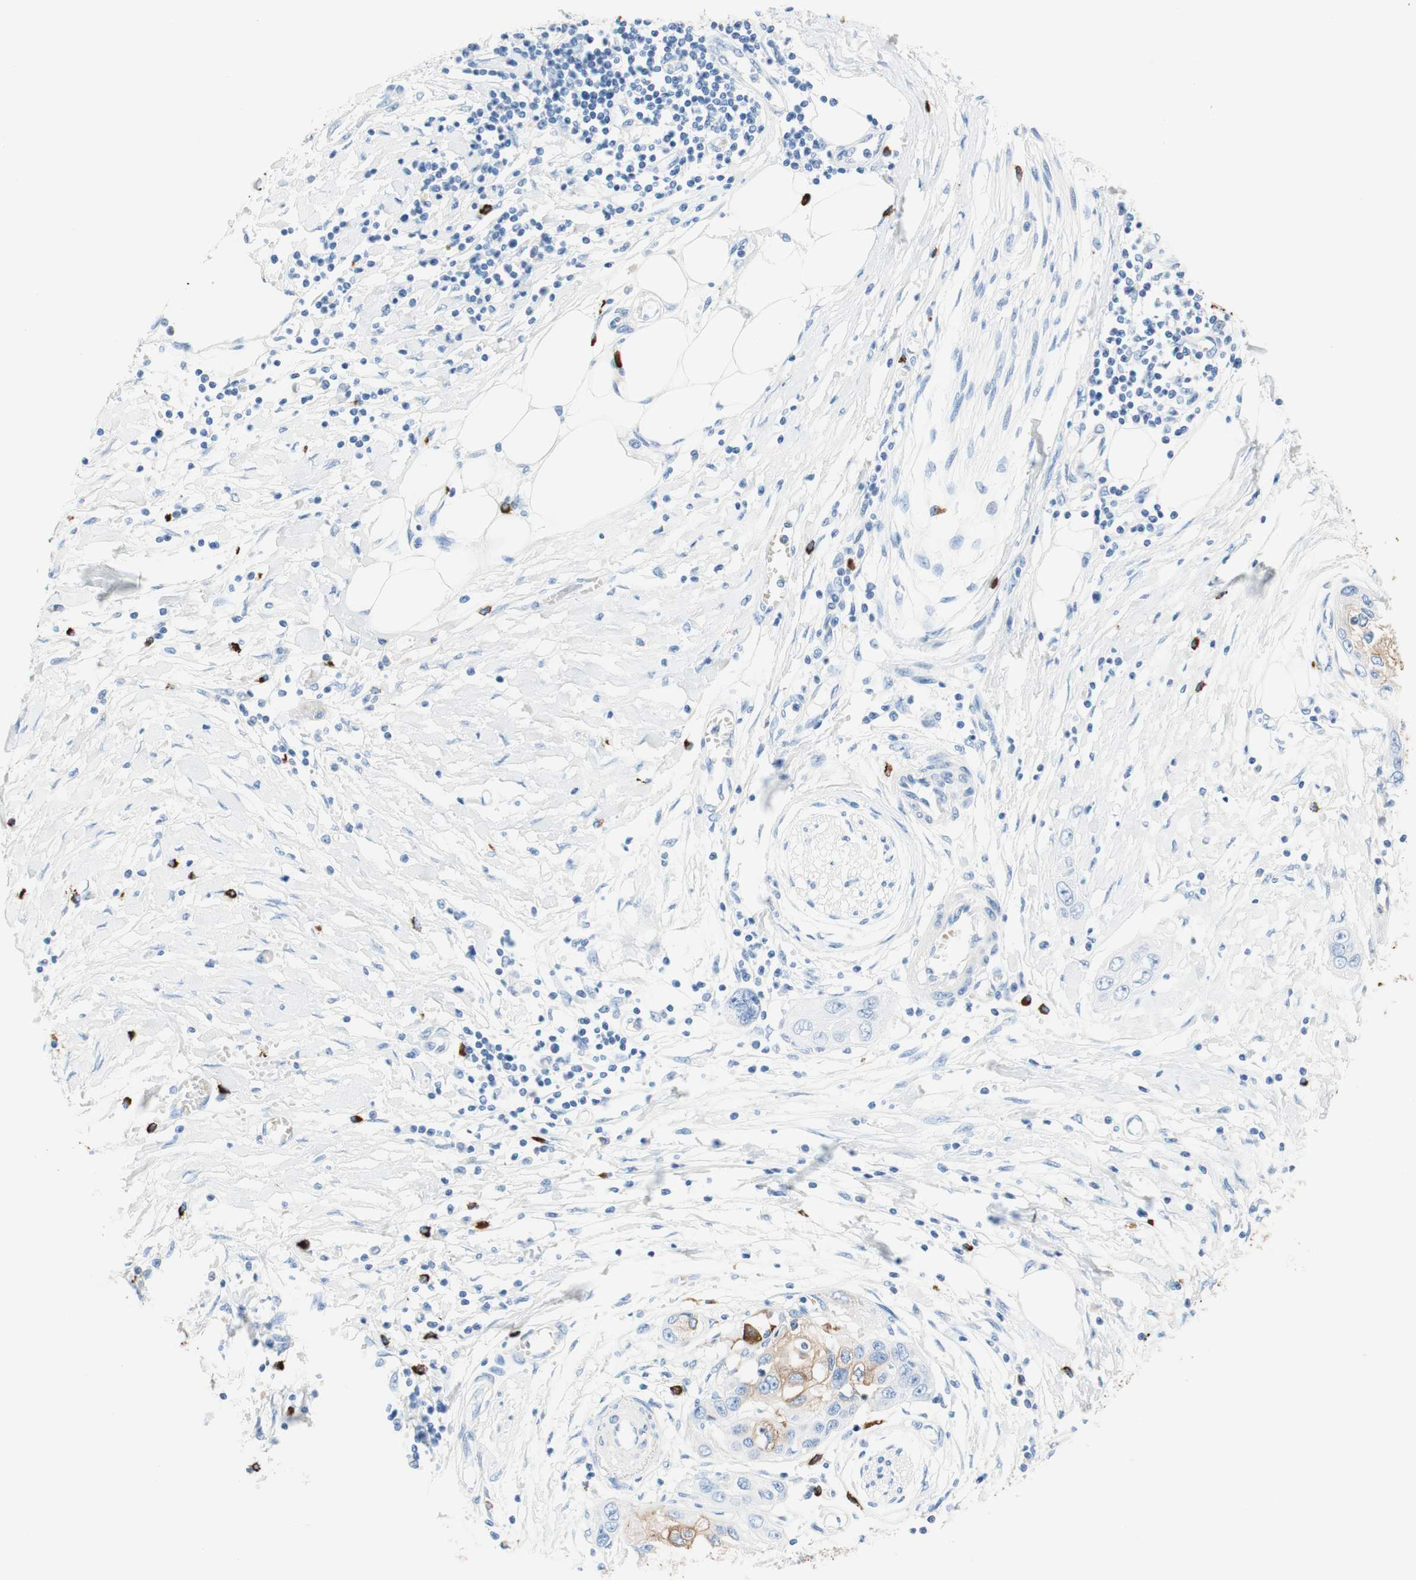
{"staining": {"intensity": "weak", "quantity": "25%-75%", "location": "cytoplasmic/membranous"}, "tissue": "pancreatic cancer", "cell_type": "Tumor cells", "image_type": "cancer", "snomed": [{"axis": "morphology", "description": "Adenocarcinoma, NOS"}, {"axis": "topography", "description": "Pancreas"}], "caption": "The photomicrograph demonstrates staining of pancreatic cancer (adenocarcinoma), revealing weak cytoplasmic/membranous protein positivity (brown color) within tumor cells.", "gene": "CEACAM1", "patient": {"sex": "female", "age": 70}}